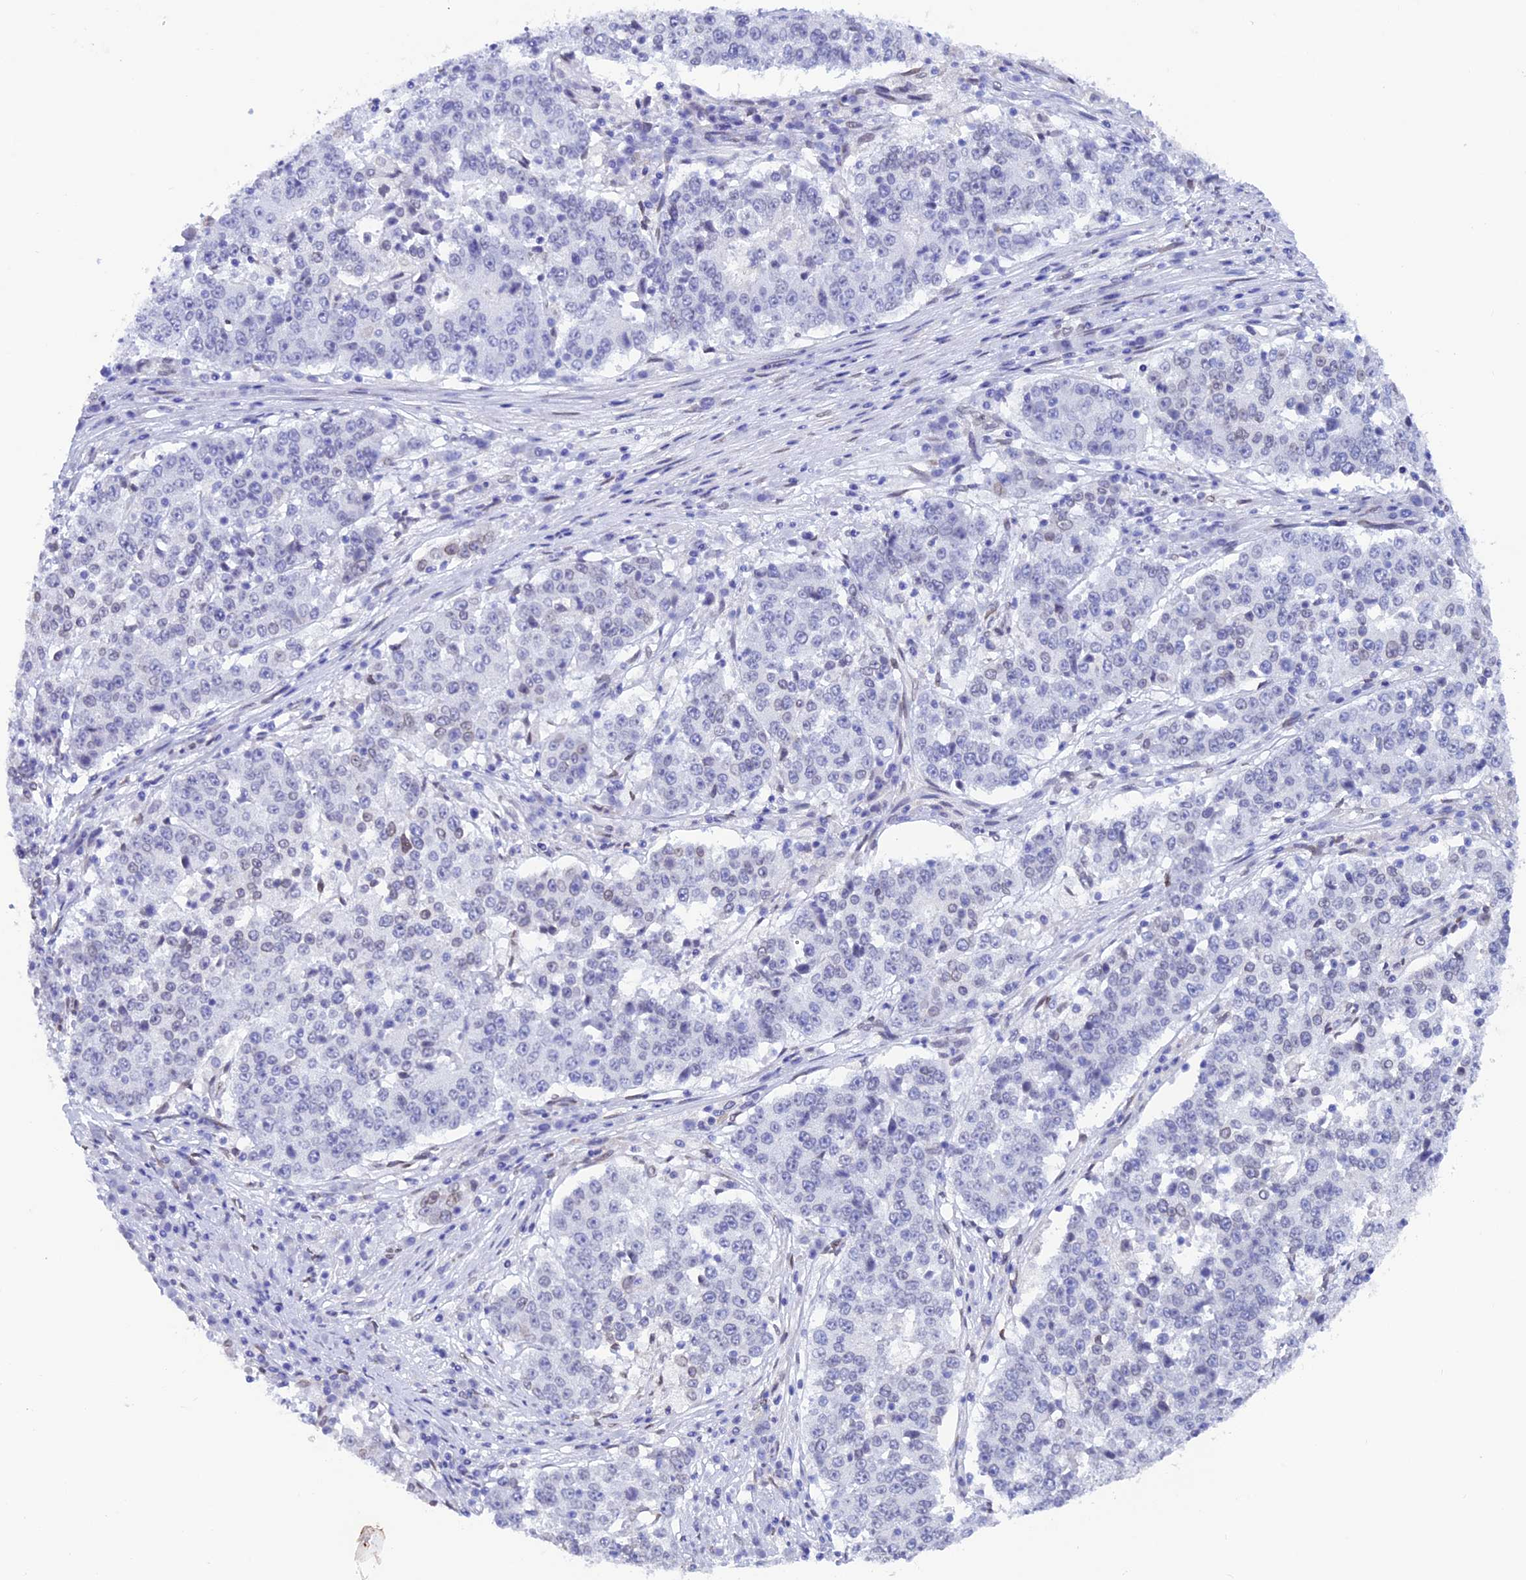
{"staining": {"intensity": "negative", "quantity": "none", "location": "none"}, "tissue": "stomach cancer", "cell_type": "Tumor cells", "image_type": "cancer", "snomed": [{"axis": "morphology", "description": "Adenocarcinoma, NOS"}, {"axis": "topography", "description": "Stomach"}], "caption": "Immunohistochemical staining of stomach adenocarcinoma shows no significant staining in tumor cells.", "gene": "TMPRSS7", "patient": {"sex": "male", "age": 59}}